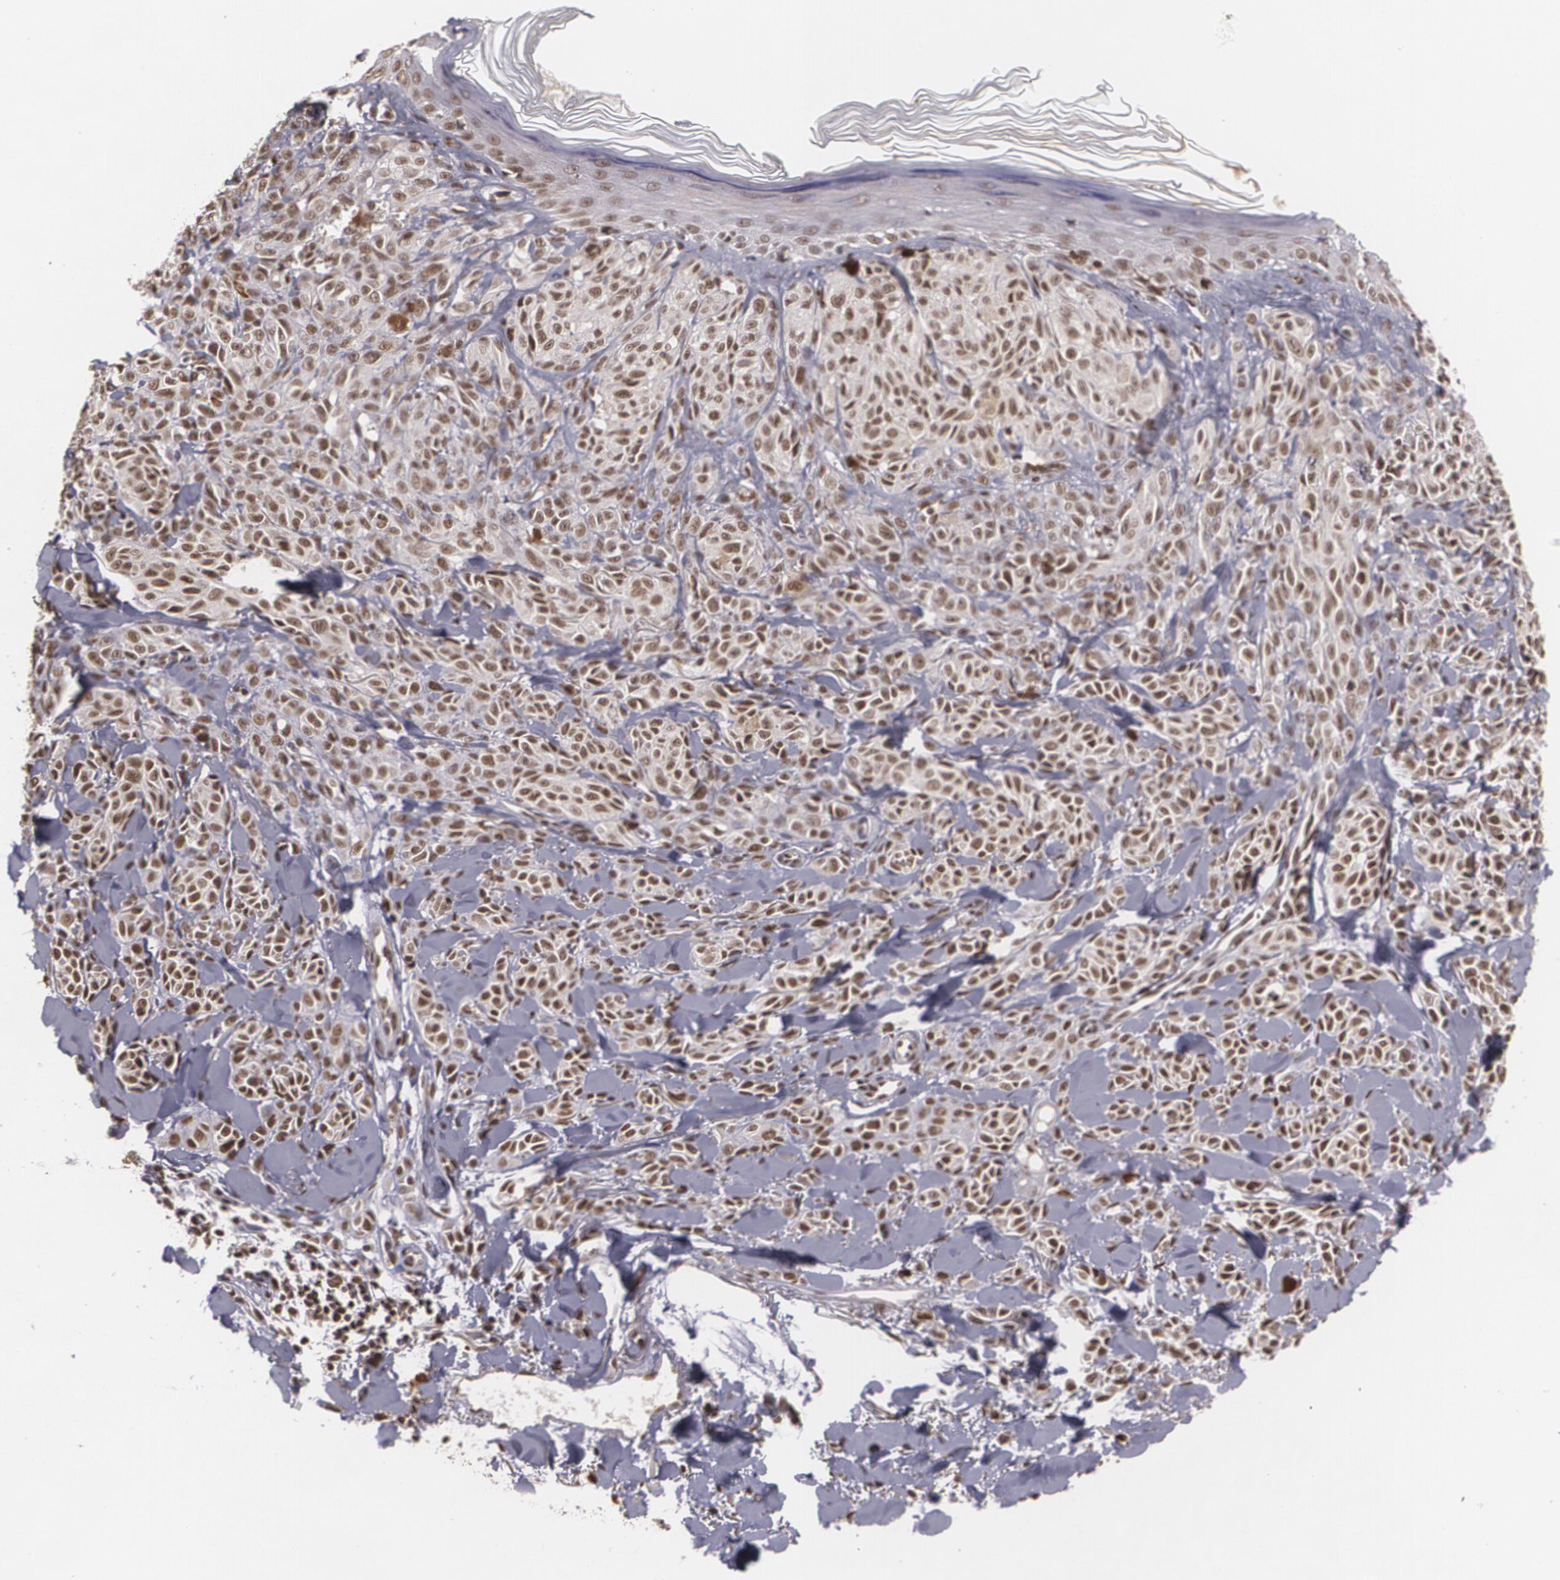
{"staining": {"intensity": "moderate", "quantity": ">75%", "location": "nuclear"}, "tissue": "melanoma", "cell_type": "Tumor cells", "image_type": "cancer", "snomed": [{"axis": "morphology", "description": "Malignant melanoma, NOS"}, {"axis": "topography", "description": "Skin"}], "caption": "IHC photomicrograph of human melanoma stained for a protein (brown), which reveals medium levels of moderate nuclear staining in approximately >75% of tumor cells.", "gene": "RXRB", "patient": {"sex": "female", "age": 73}}